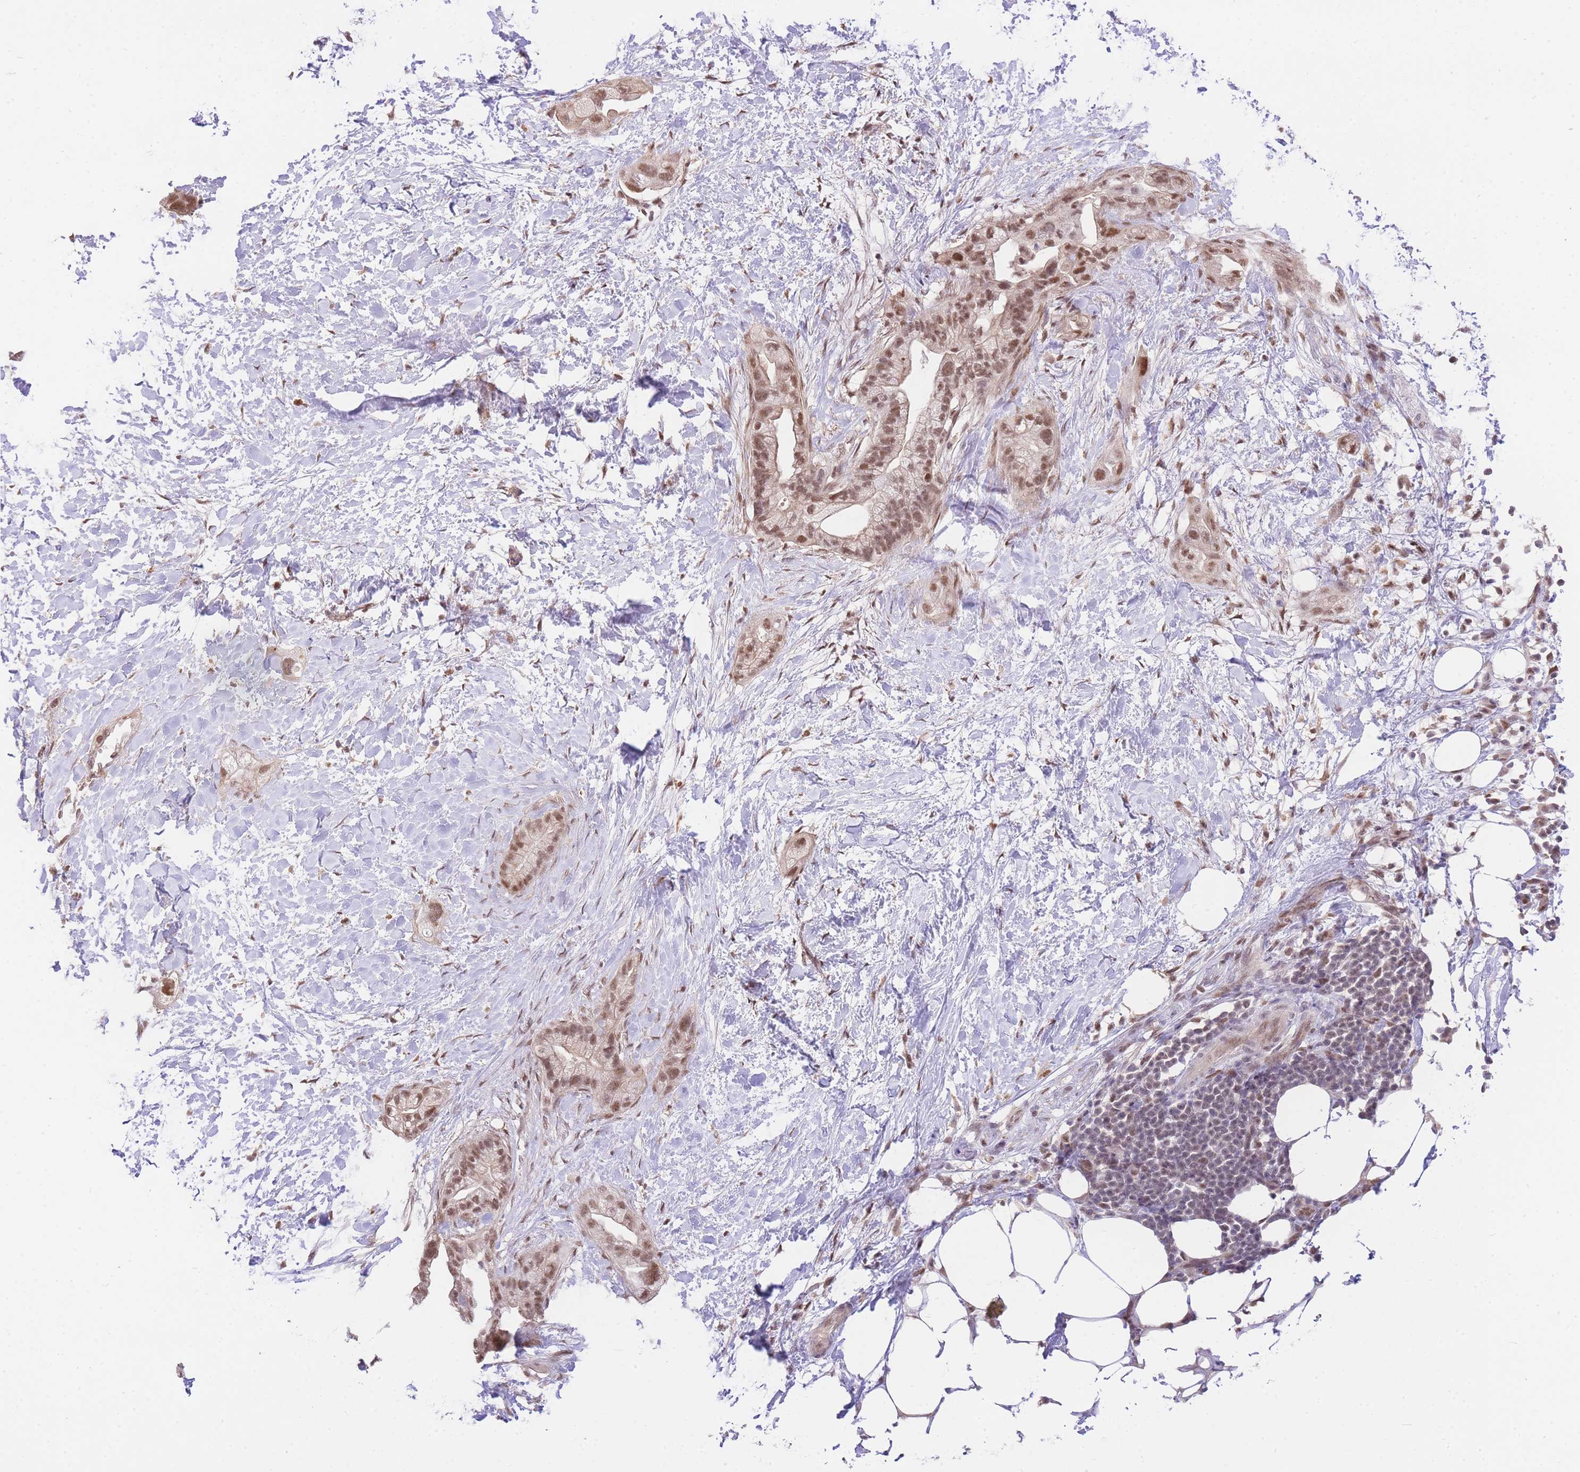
{"staining": {"intensity": "moderate", "quantity": ">75%", "location": "nuclear"}, "tissue": "pancreatic cancer", "cell_type": "Tumor cells", "image_type": "cancer", "snomed": [{"axis": "morphology", "description": "Adenocarcinoma, NOS"}, {"axis": "topography", "description": "Pancreas"}], "caption": "DAB immunohistochemical staining of human pancreatic cancer displays moderate nuclear protein positivity in about >75% of tumor cells.", "gene": "UBXN7", "patient": {"sex": "male", "age": 44}}